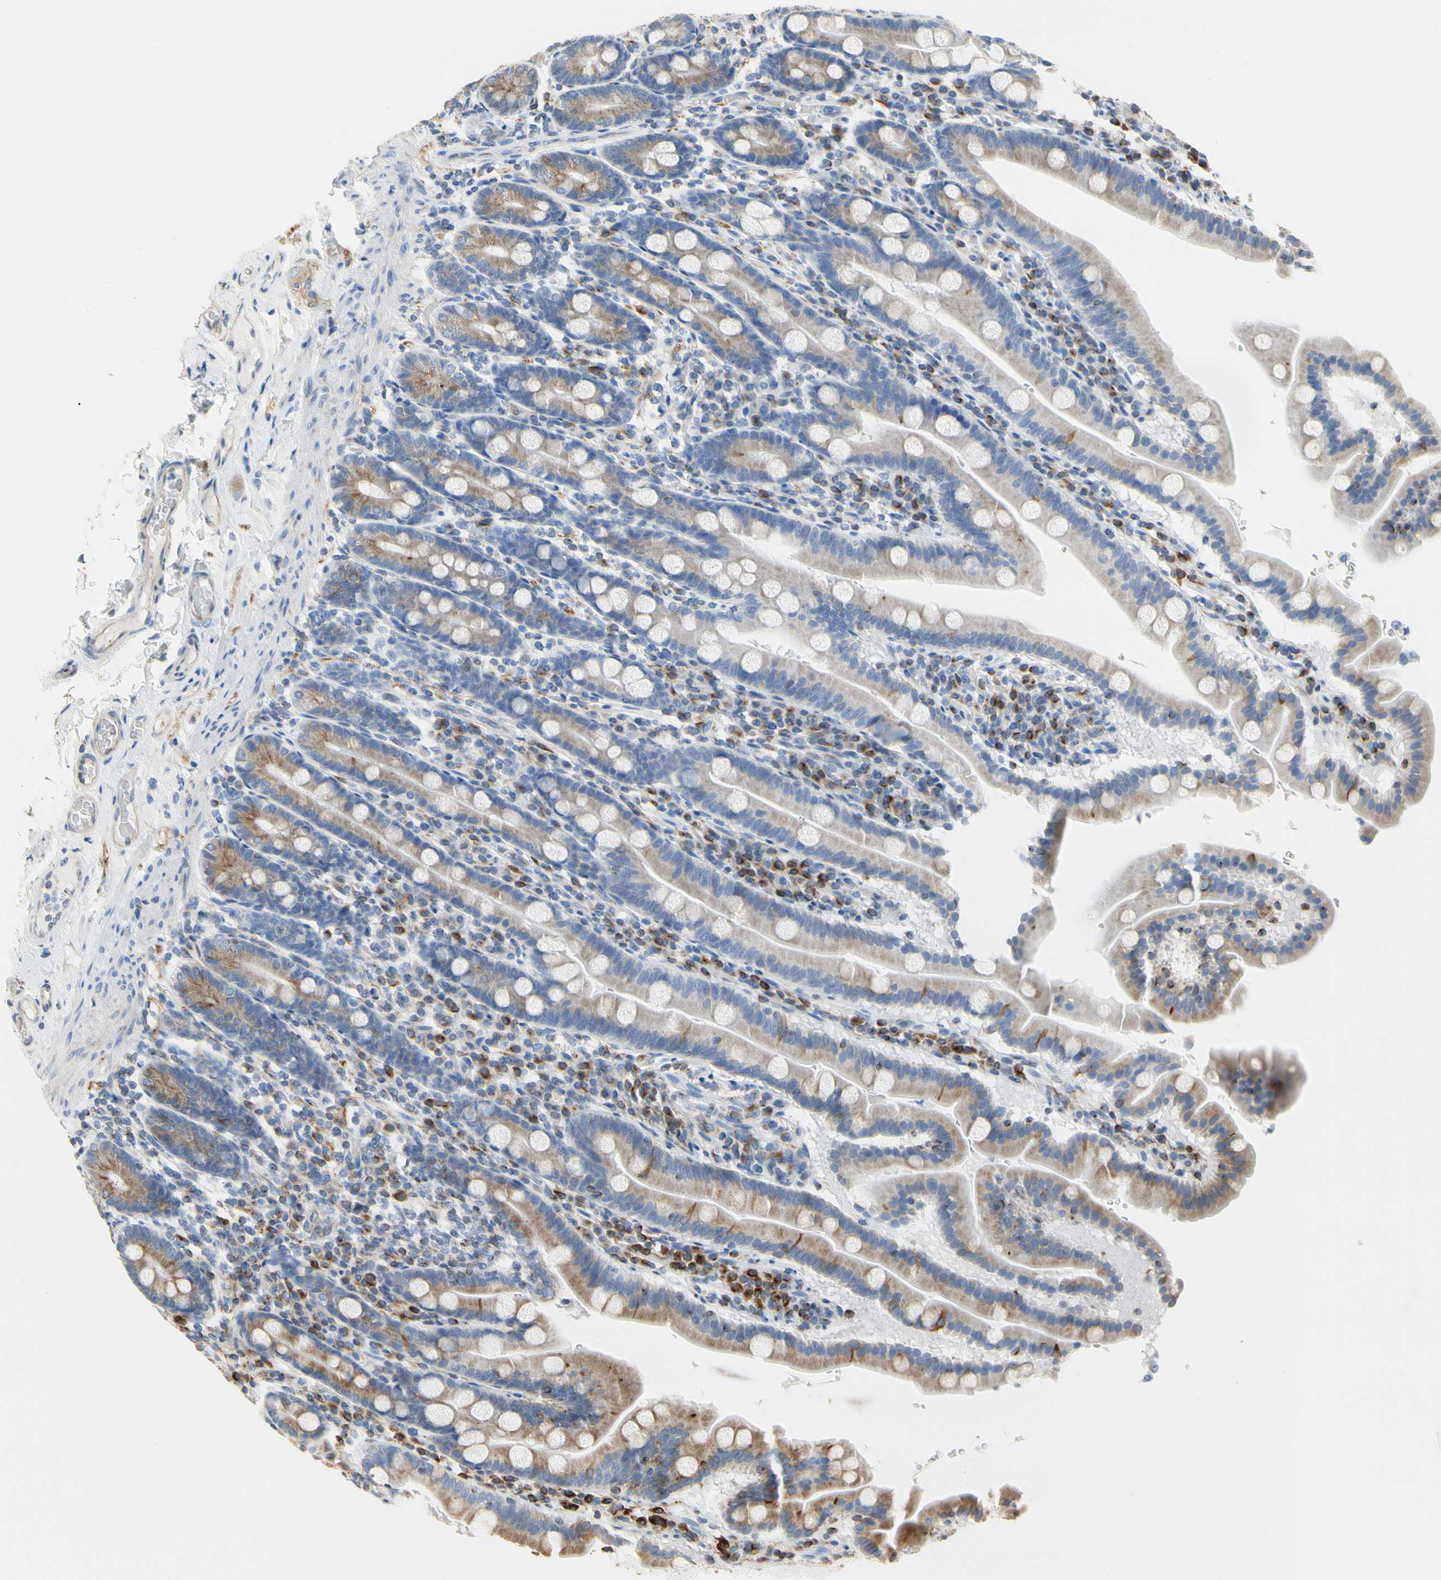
{"staining": {"intensity": "weak", "quantity": ">75%", "location": "cytoplasmic/membranous"}, "tissue": "duodenum", "cell_type": "Glandular cells", "image_type": "normal", "snomed": [{"axis": "morphology", "description": "Normal tissue, NOS"}, {"axis": "topography", "description": "Duodenum"}], "caption": "This micrograph reveals immunohistochemistry staining of unremarkable duodenum, with low weak cytoplasmic/membranous expression in approximately >75% of glandular cells.", "gene": "TUBA1A", "patient": {"sex": "male", "age": 50}}